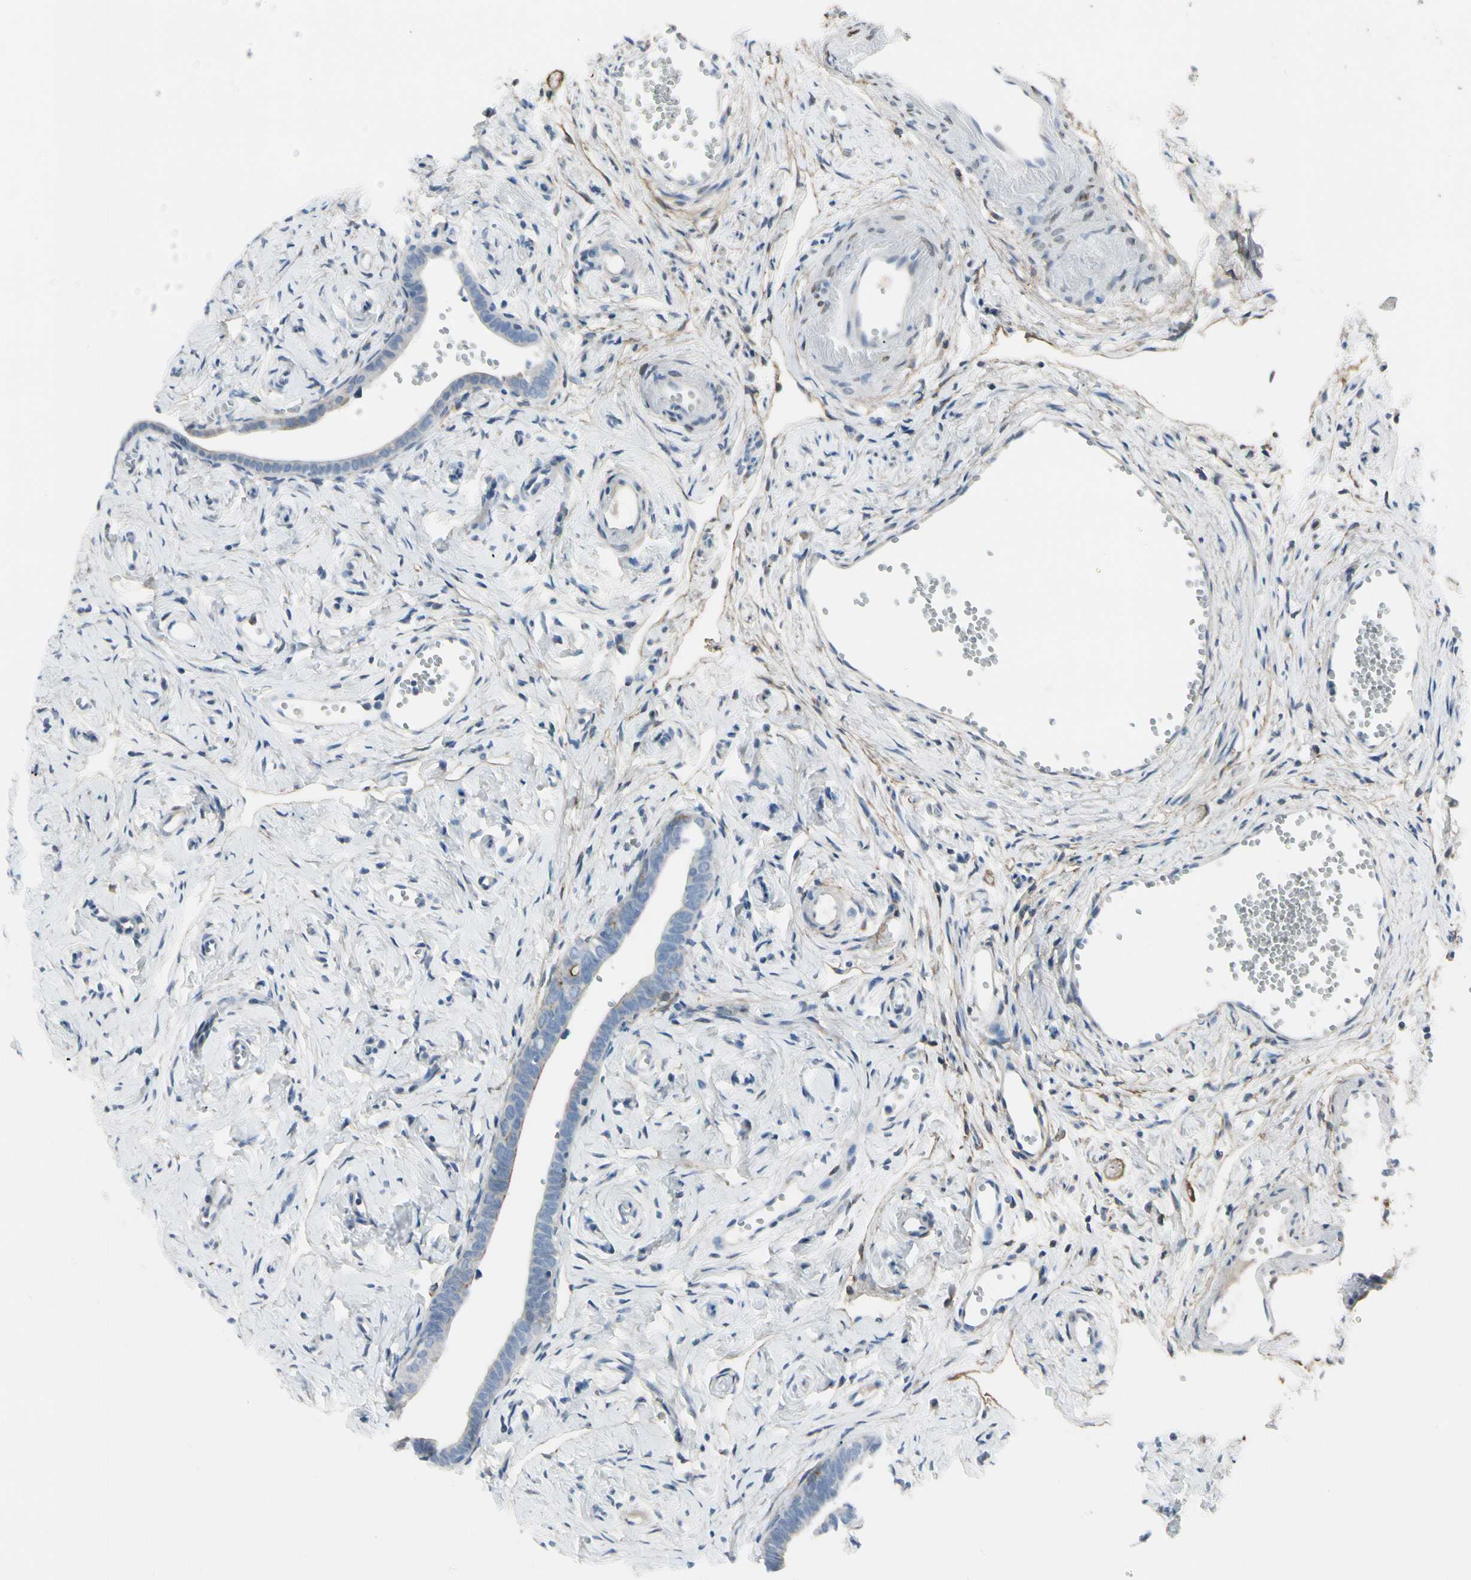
{"staining": {"intensity": "weak", "quantity": "<25%", "location": "nuclear"}, "tissue": "fallopian tube", "cell_type": "Glandular cells", "image_type": "normal", "snomed": [{"axis": "morphology", "description": "Normal tissue, NOS"}, {"axis": "topography", "description": "Fallopian tube"}], "caption": "Fallopian tube was stained to show a protein in brown. There is no significant staining in glandular cells. (DAB (3,3'-diaminobenzidine) immunohistochemistry with hematoxylin counter stain).", "gene": "PIGR", "patient": {"sex": "female", "age": 71}}